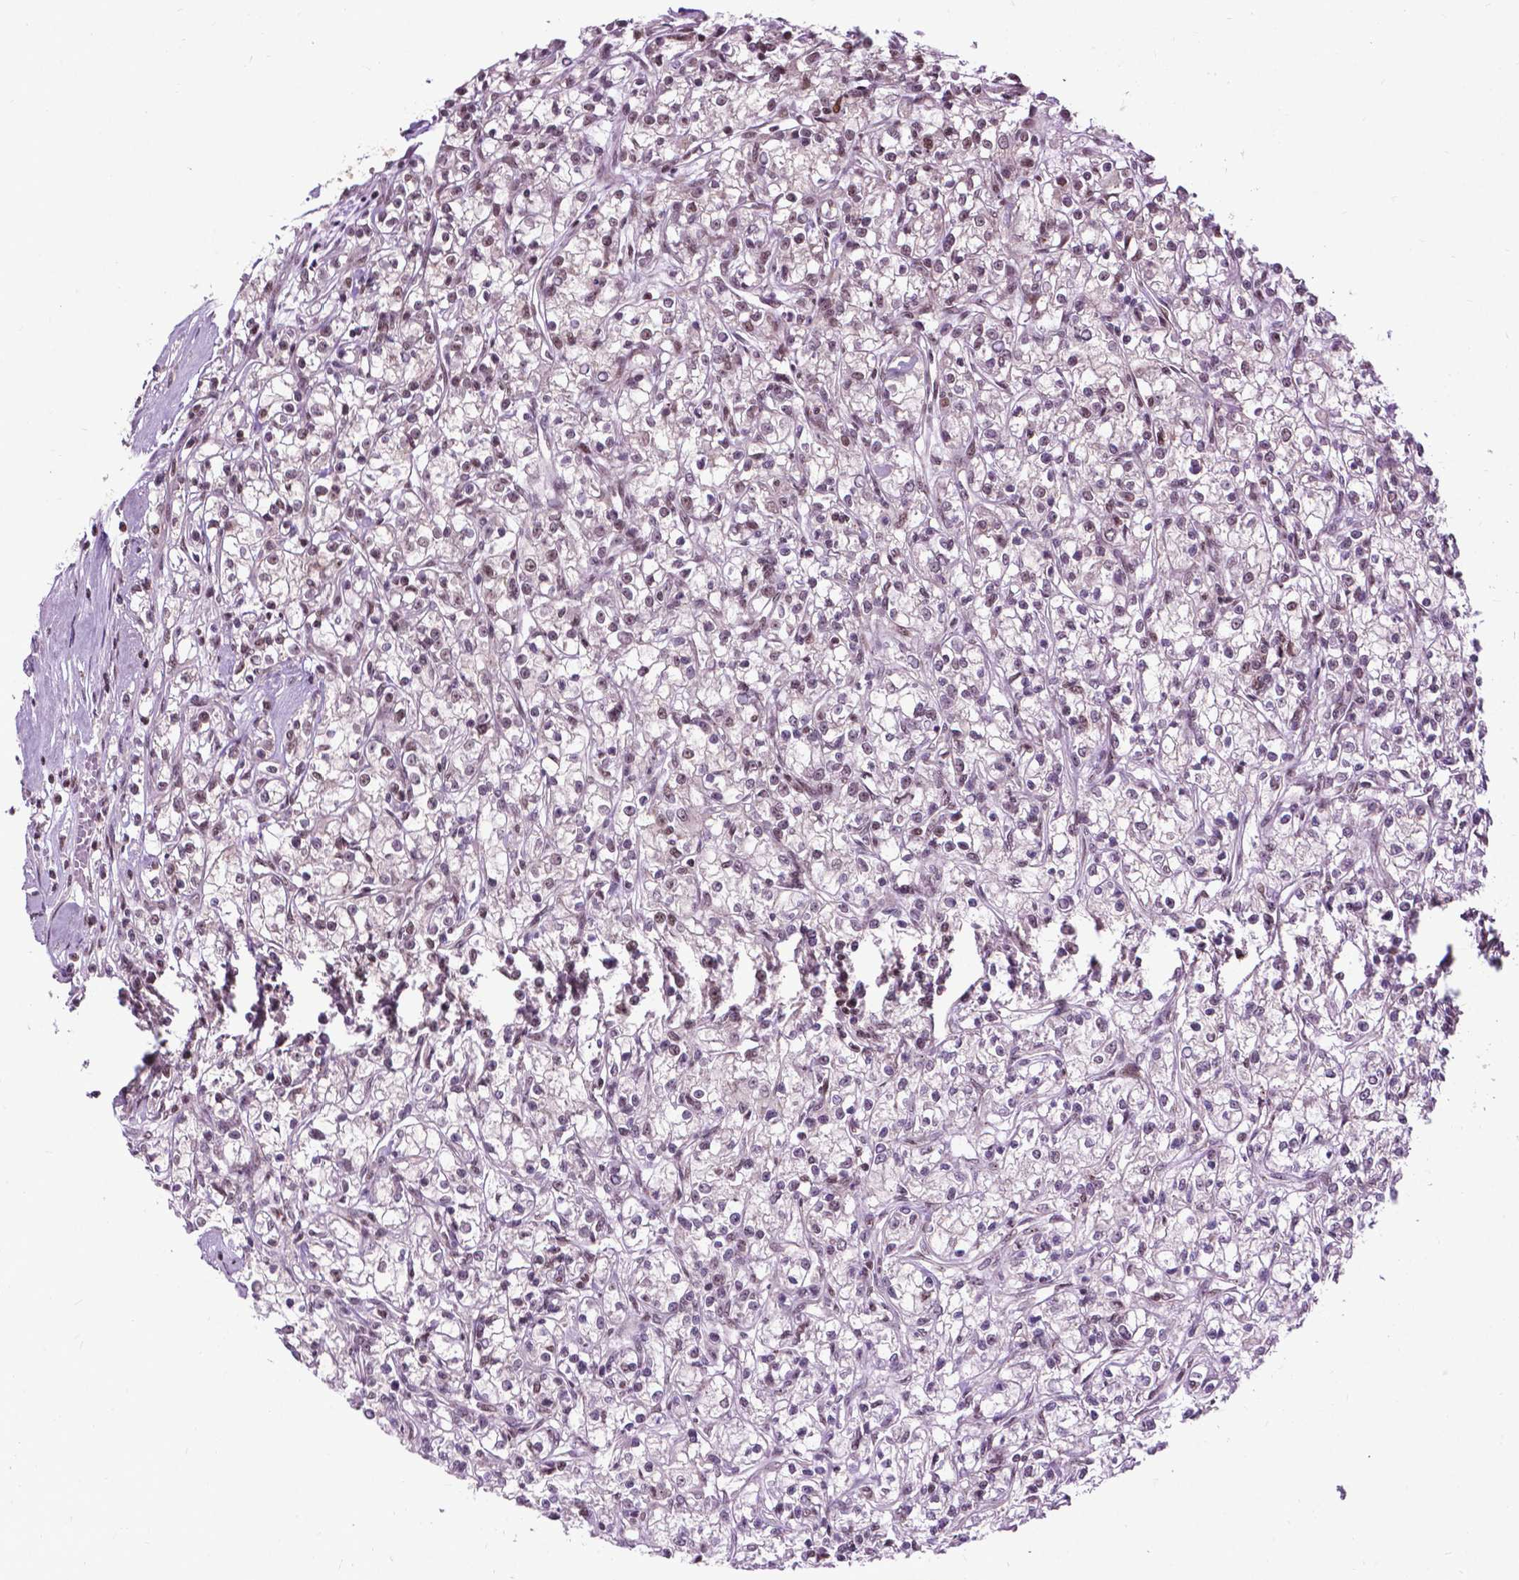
{"staining": {"intensity": "weak", "quantity": "<25%", "location": "nuclear"}, "tissue": "renal cancer", "cell_type": "Tumor cells", "image_type": "cancer", "snomed": [{"axis": "morphology", "description": "Adenocarcinoma, NOS"}, {"axis": "topography", "description": "Kidney"}], "caption": "An immunohistochemistry (IHC) image of renal cancer is shown. There is no staining in tumor cells of renal cancer.", "gene": "EAF1", "patient": {"sex": "female", "age": 59}}